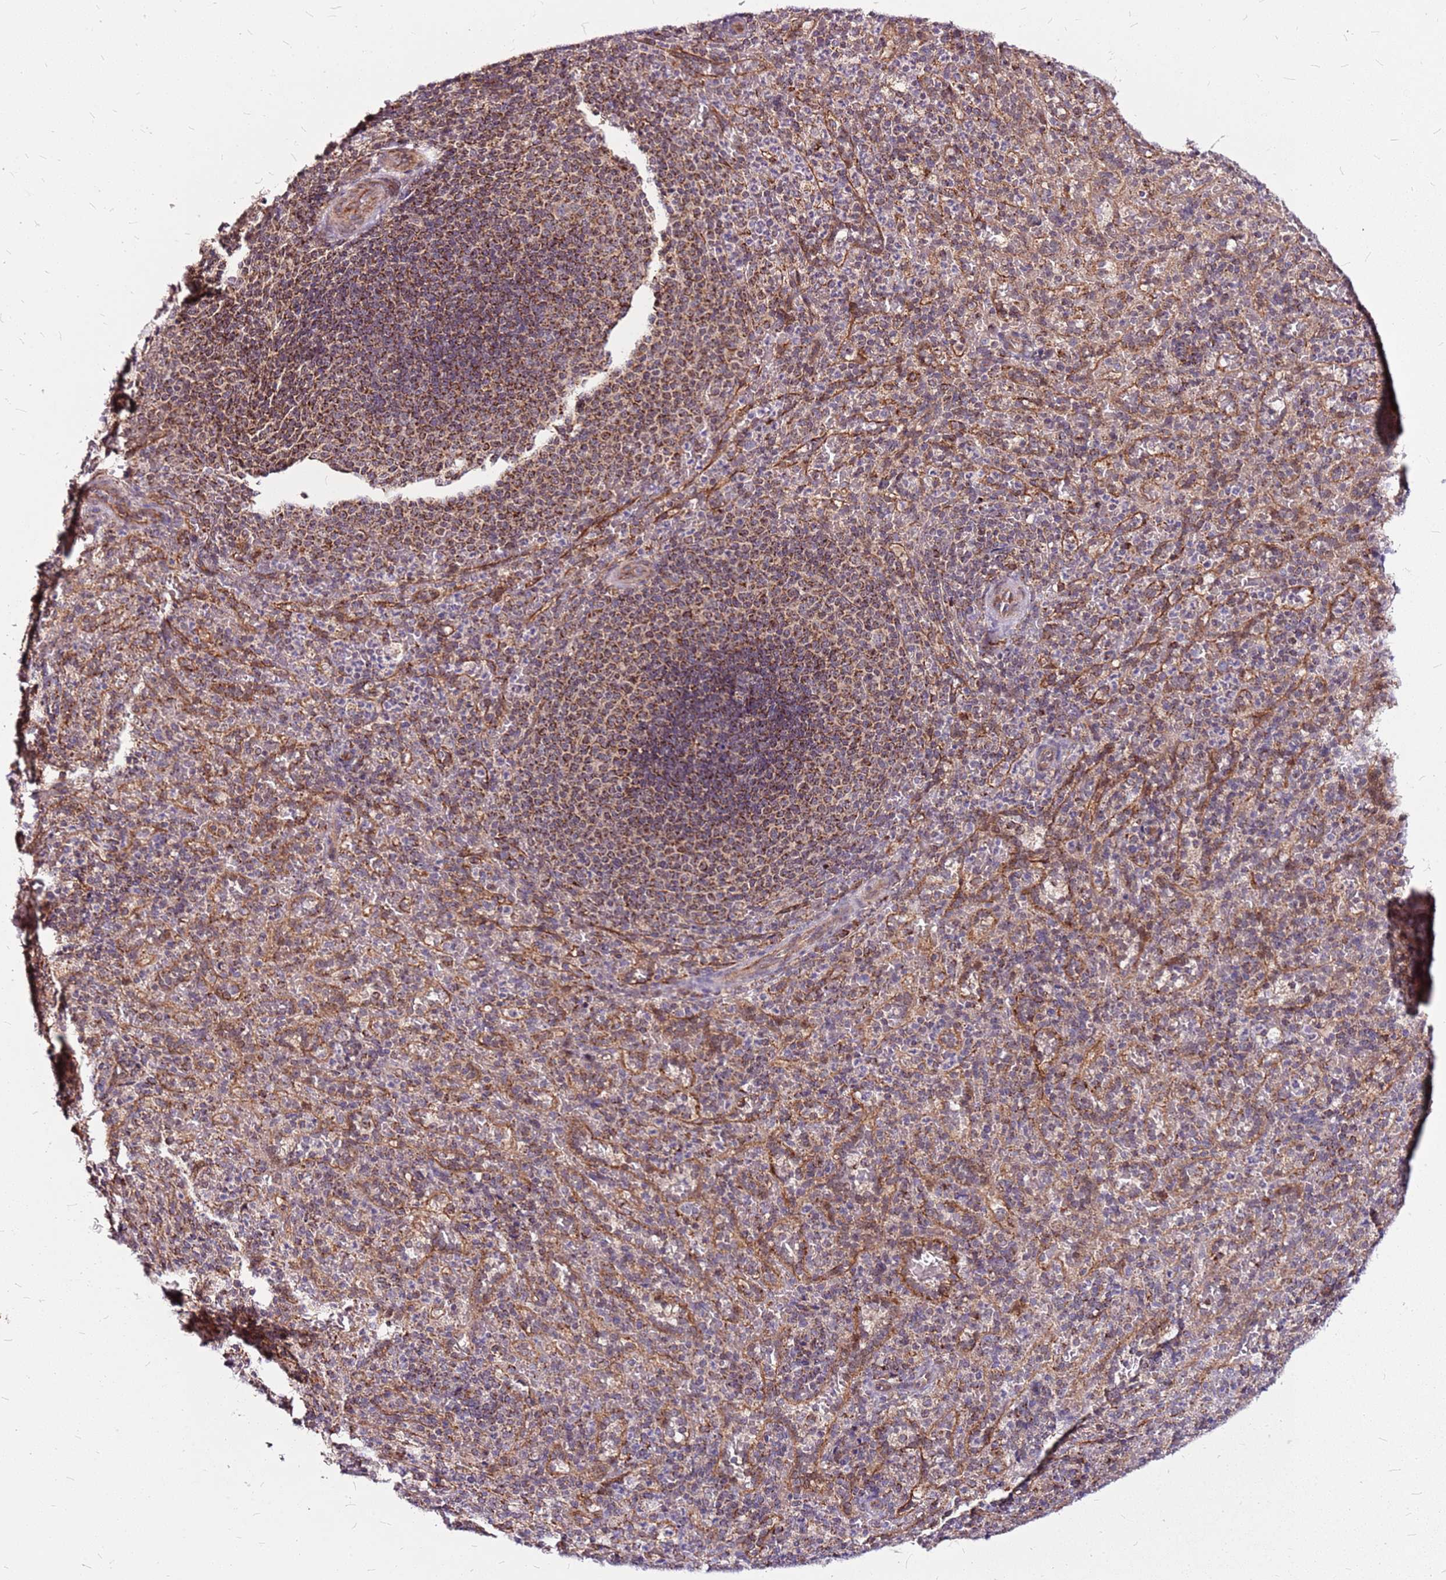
{"staining": {"intensity": "moderate", "quantity": "25%-75%", "location": "cytoplasmic/membranous"}, "tissue": "spleen", "cell_type": "Cells in red pulp", "image_type": "normal", "snomed": [{"axis": "morphology", "description": "Normal tissue, NOS"}, {"axis": "topography", "description": "Spleen"}], "caption": "This is an image of immunohistochemistry (IHC) staining of unremarkable spleen, which shows moderate expression in the cytoplasmic/membranous of cells in red pulp.", "gene": "OR51T1", "patient": {"sex": "female", "age": 21}}